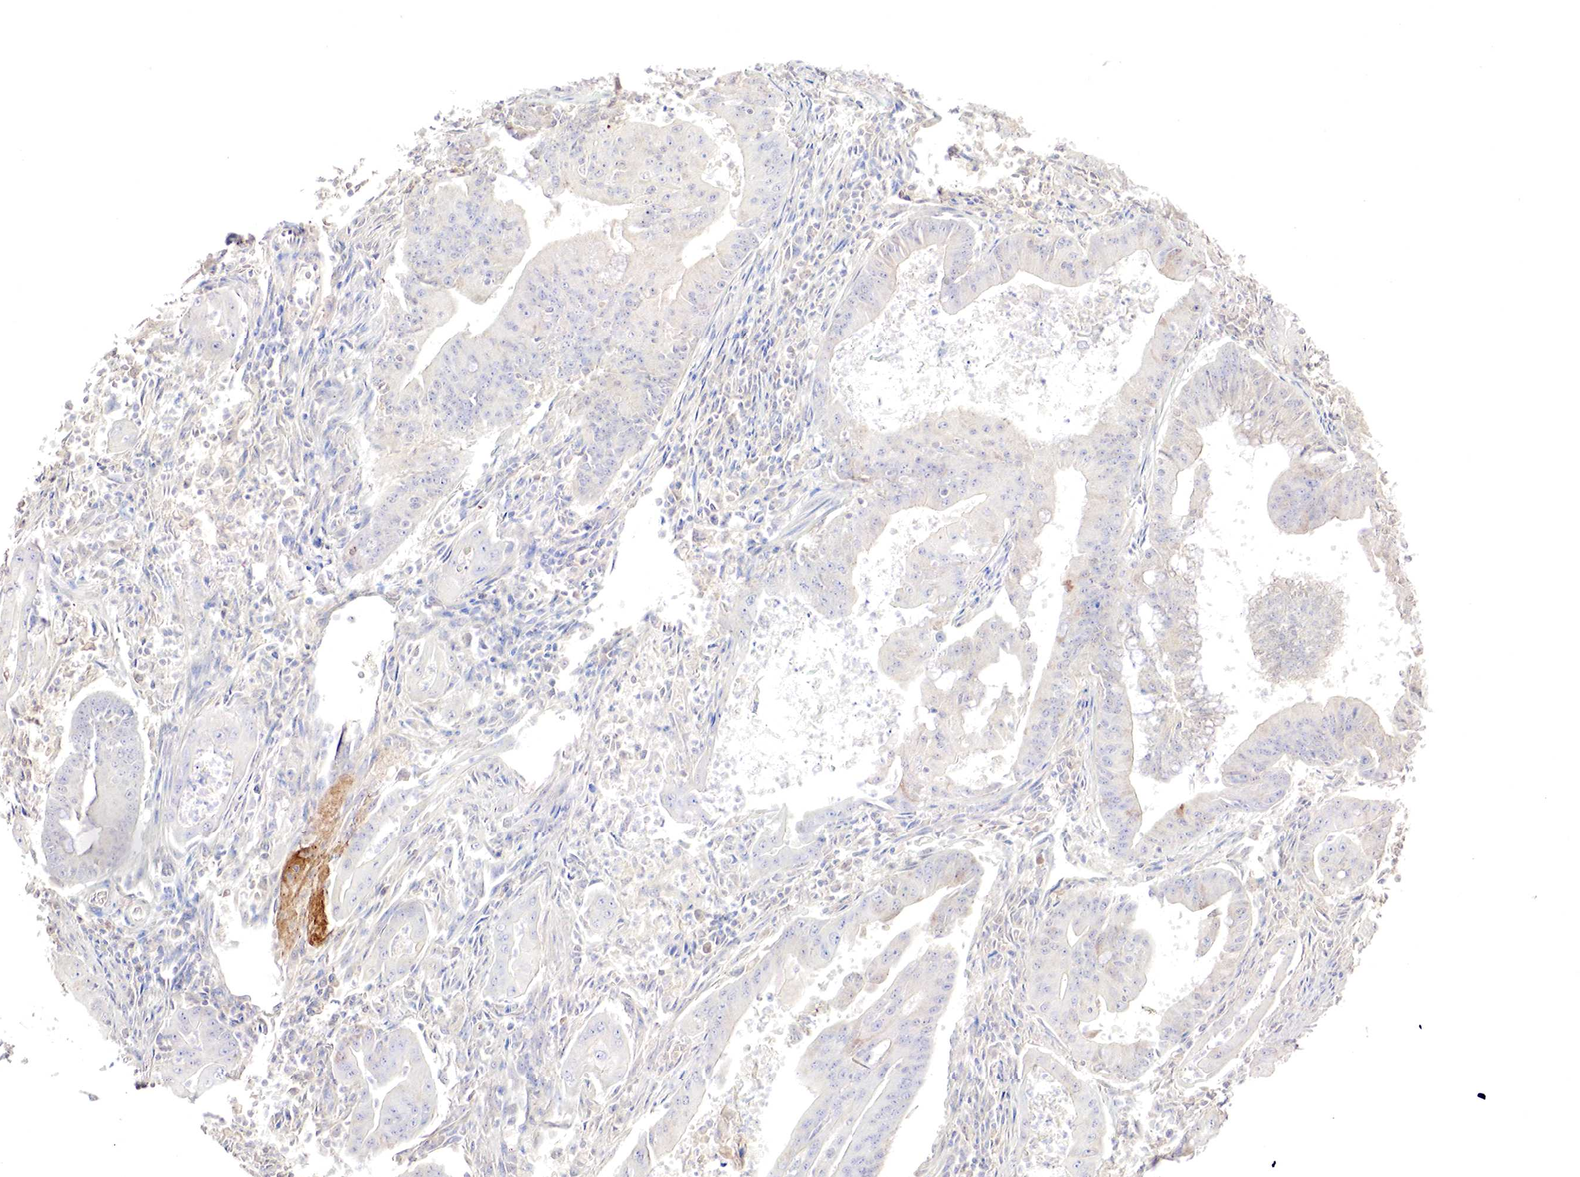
{"staining": {"intensity": "negative", "quantity": "none", "location": "none"}, "tissue": "endometrial cancer", "cell_type": "Tumor cells", "image_type": "cancer", "snomed": [{"axis": "morphology", "description": "Adenocarcinoma, NOS"}, {"axis": "topography", "description": "Endometrium"}], "caption": "The IHC image has no significant positivity in tumor cells of endometrial cancer (adenocarcinoma) tissue. (Immunohistochemistry (ihc), brightfield microscopy, high magnification).", "gene": "GATA1", "patient": {"sex": "female", "age": 63}}